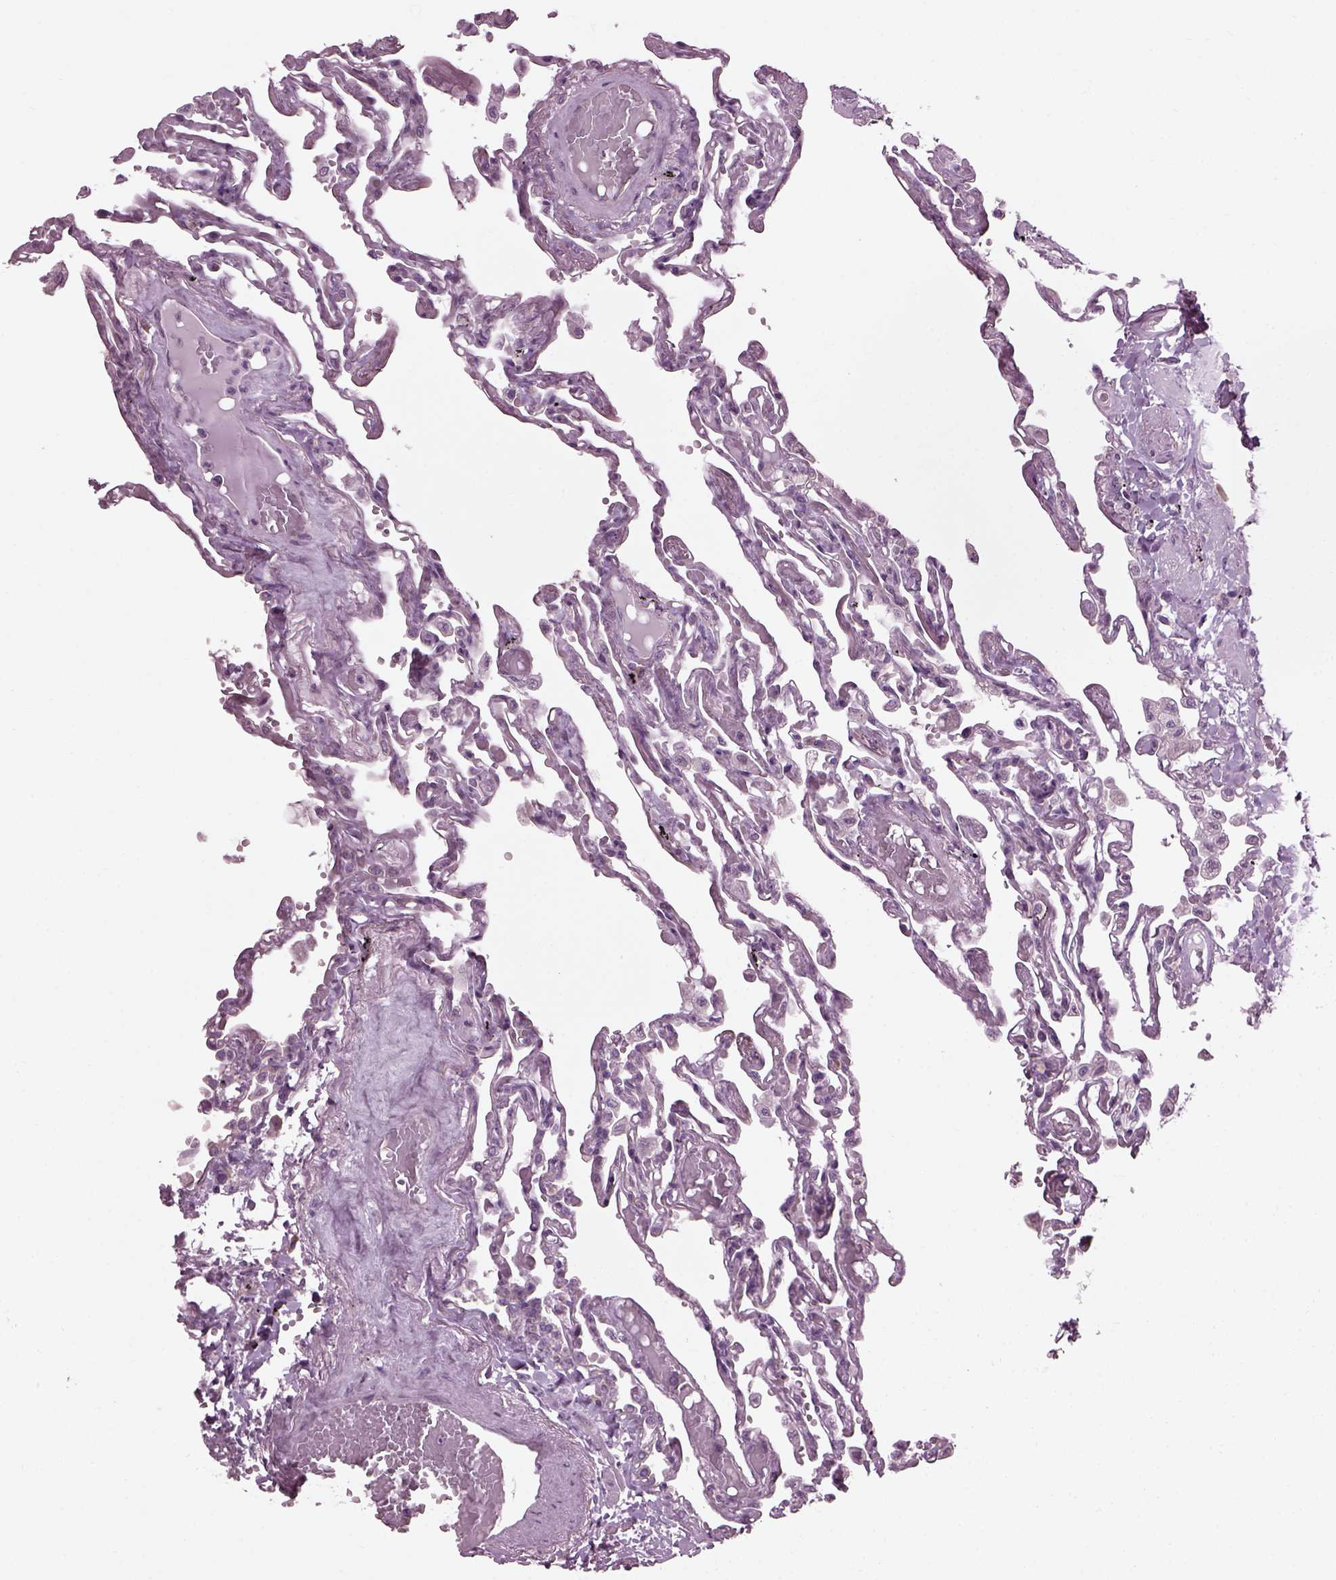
{"staining": {"intensity": "weak", "quantity": "25%-75%", "location": "cytoplasmic/membranous"}, "tissue": "lung", "cell_type": "Alveolar cells", "image_type": "normal", "snomed": [{"axis": "morphology", "description": "Normal tissue, NOS"}, {"axis": "morphology", "description": "Adenocarcinoma, NOS"}, {"axis": "topography", "description": "Cartilage tissue"}, {"axis": "topography", "description": "Lung"}], "caption": "This is an image of immunohistochemistry (IHC) staining of unremarkable lung, which shows weak staining in the cytoplasmic/membranous of alveolar cells.", "gene": "CABP5", "patient": {"sex": "female", "age": 67}}